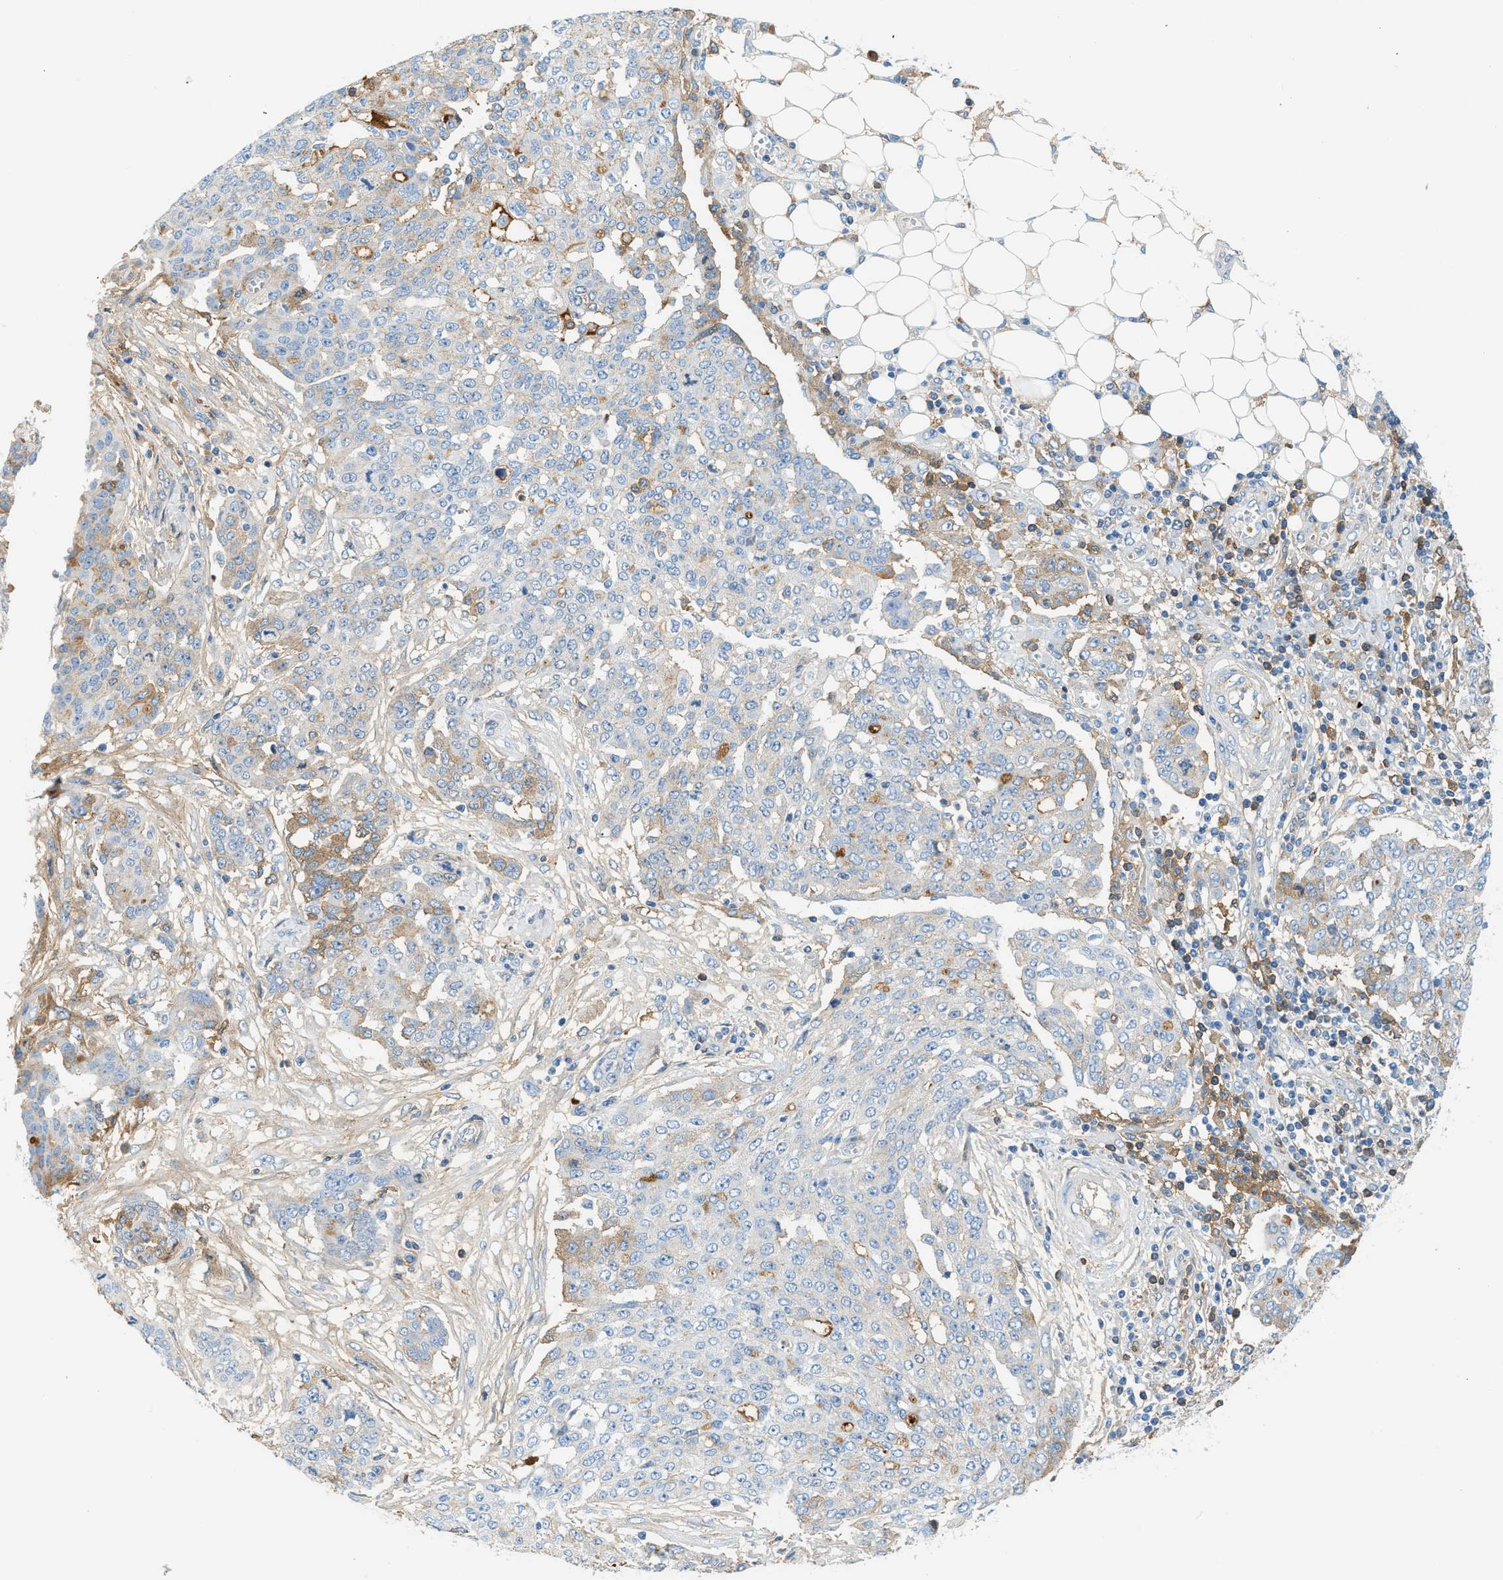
{"staining": {"intensity": "weak", "quantity": "<25%", "location": "cytoplasmic/membranous"}, "tissue": "ovarian cancer", "cell_type": "Tumor cells", "image_type": "cancer", "snomed": [{"axis": "morphology", "description": "Cystadenocarcinoma, serous, NOS"}, {"axis": "topography", "description": "Soft tissue"}, {"axis": "topography", "description": "Ovary"}], "caption": "Ovarian cancer was stained to show a protein in brown. There is no significant expression in tumor cells.", "gene": "CFI", "patient": {"sex": "female", "age": 57}}